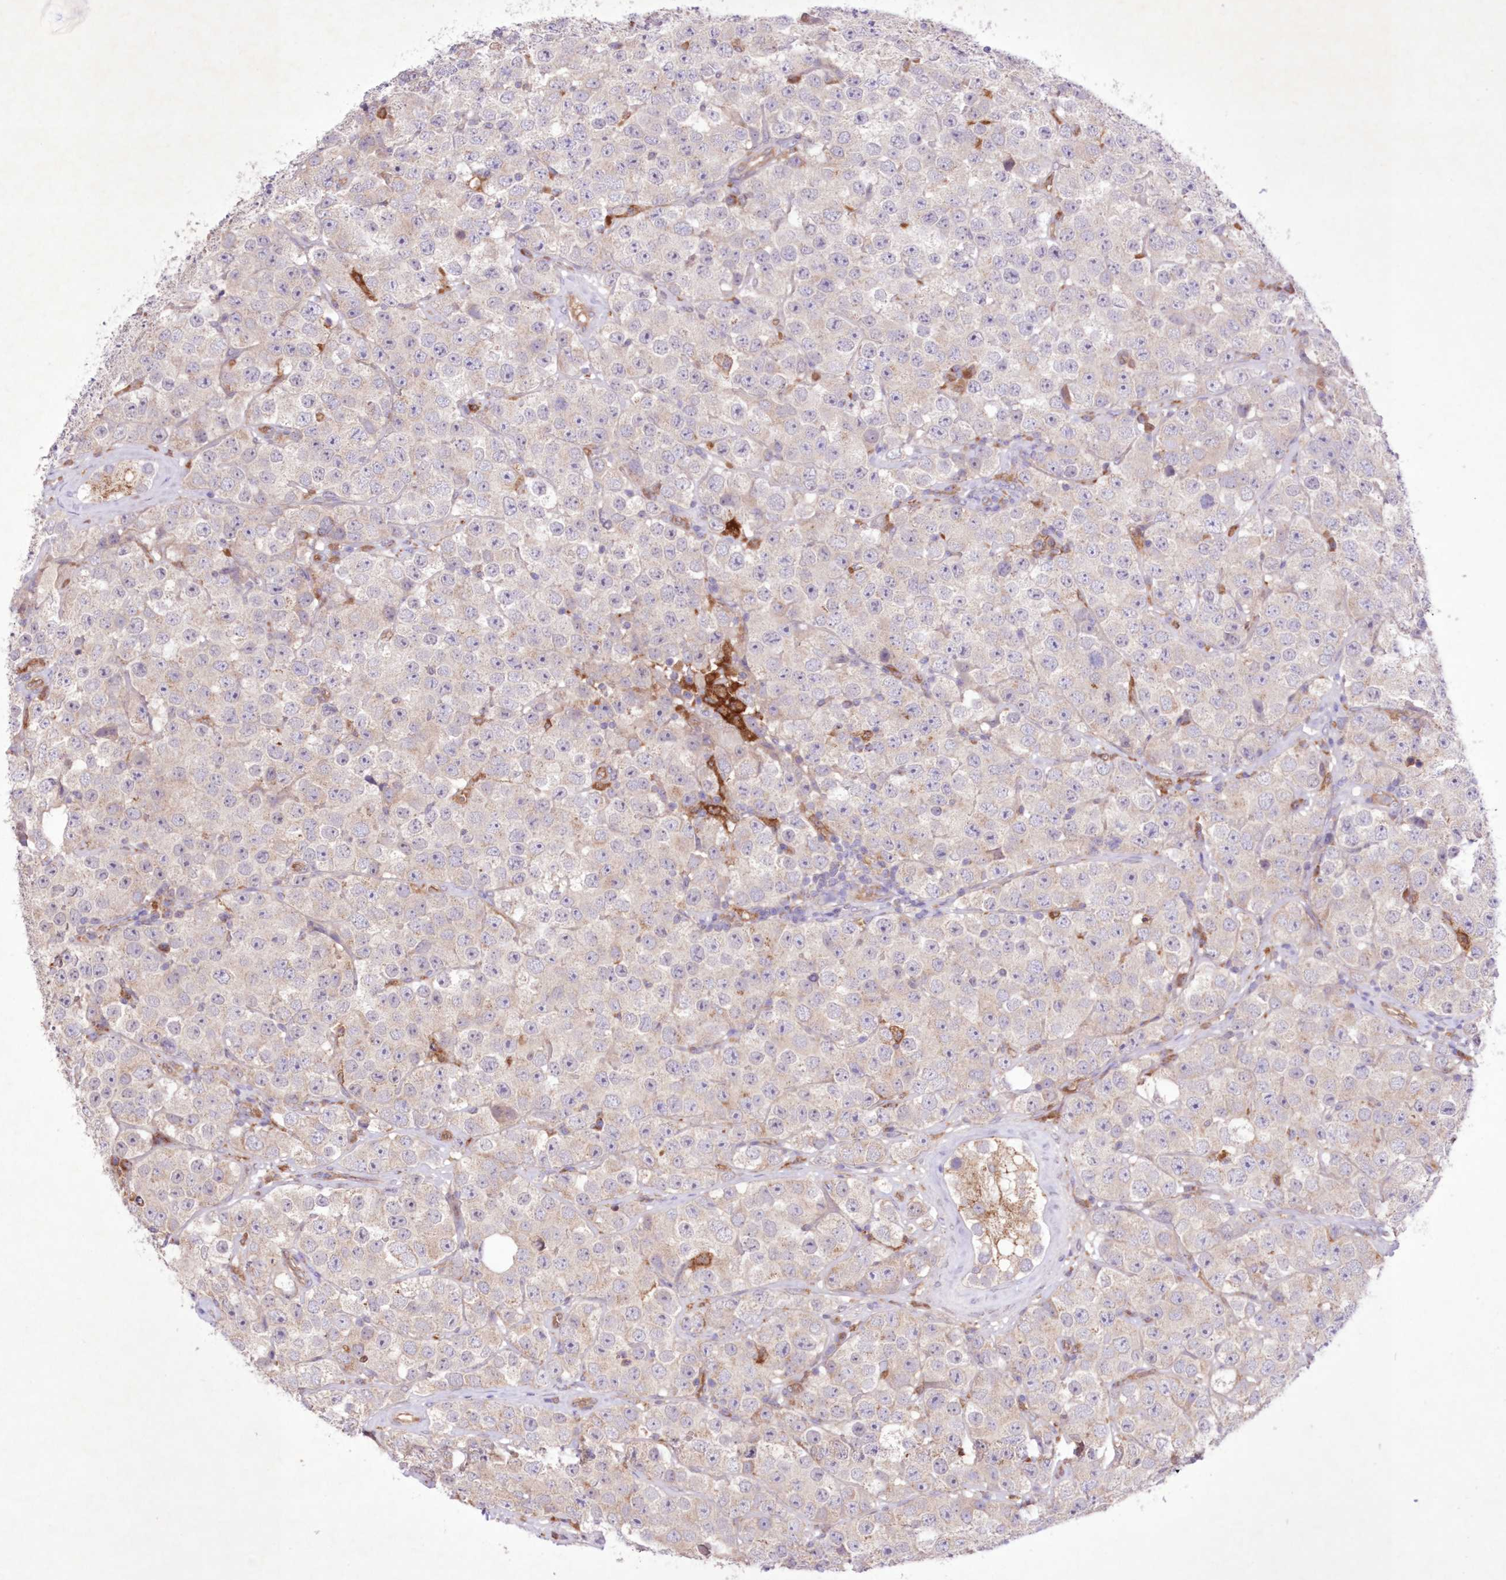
{"staining": {"intensity": "negative", "quantity": "none", "location": "none"}, "tissue": "testis cancer", "cell_type": "Tumor cells", "image_type": "cancer", "snomed": [{"axis": "morphology", "description": "Seminoma, NOS"}, {"axis": "topography", "description": "Testis"}], "caption": "The image shows no significant positivity in tumor cells of testis cancer (seminoma).", "gene": "FCHO2", "patient": {"sex": "male", "age": 28}}